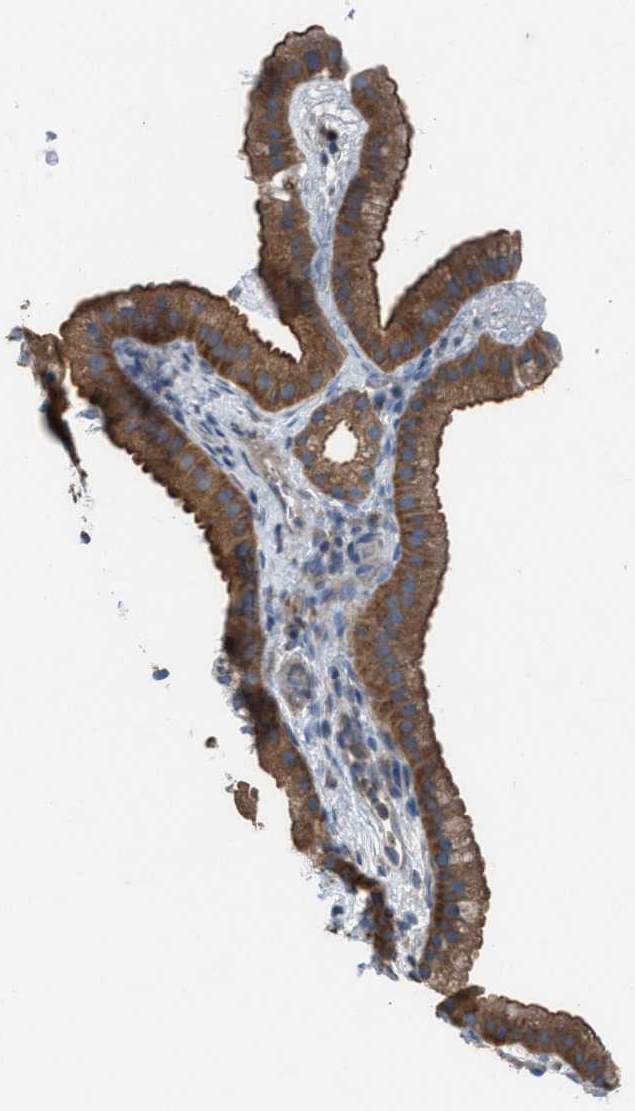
{"staining": {"intensity": "strong", "quantity": ">75%", "location": "cytoplasmic/membranous"}, "tissue": "gallbladder", "cell_type": "Glandular cells", "image_type": "normal", "snomed": [{"axis": "morphology", "description": "Normal tissue, NOS"}, {"axis": "topography", "description": "Gallbladder"}], "caption": "Brown immunohistochemical staining in normal gallbladder exhibits strong cytoplasmic/membranous staining in approximately >75% of glandular cells. (Stains: DAB (3,3'-diaminobenzidine) in brown, nuclei in blue, Microscopy: brightfield microscopy at high magnification).", "gene": "TPK1", "patient": {"sex": "female", "age": 64}}